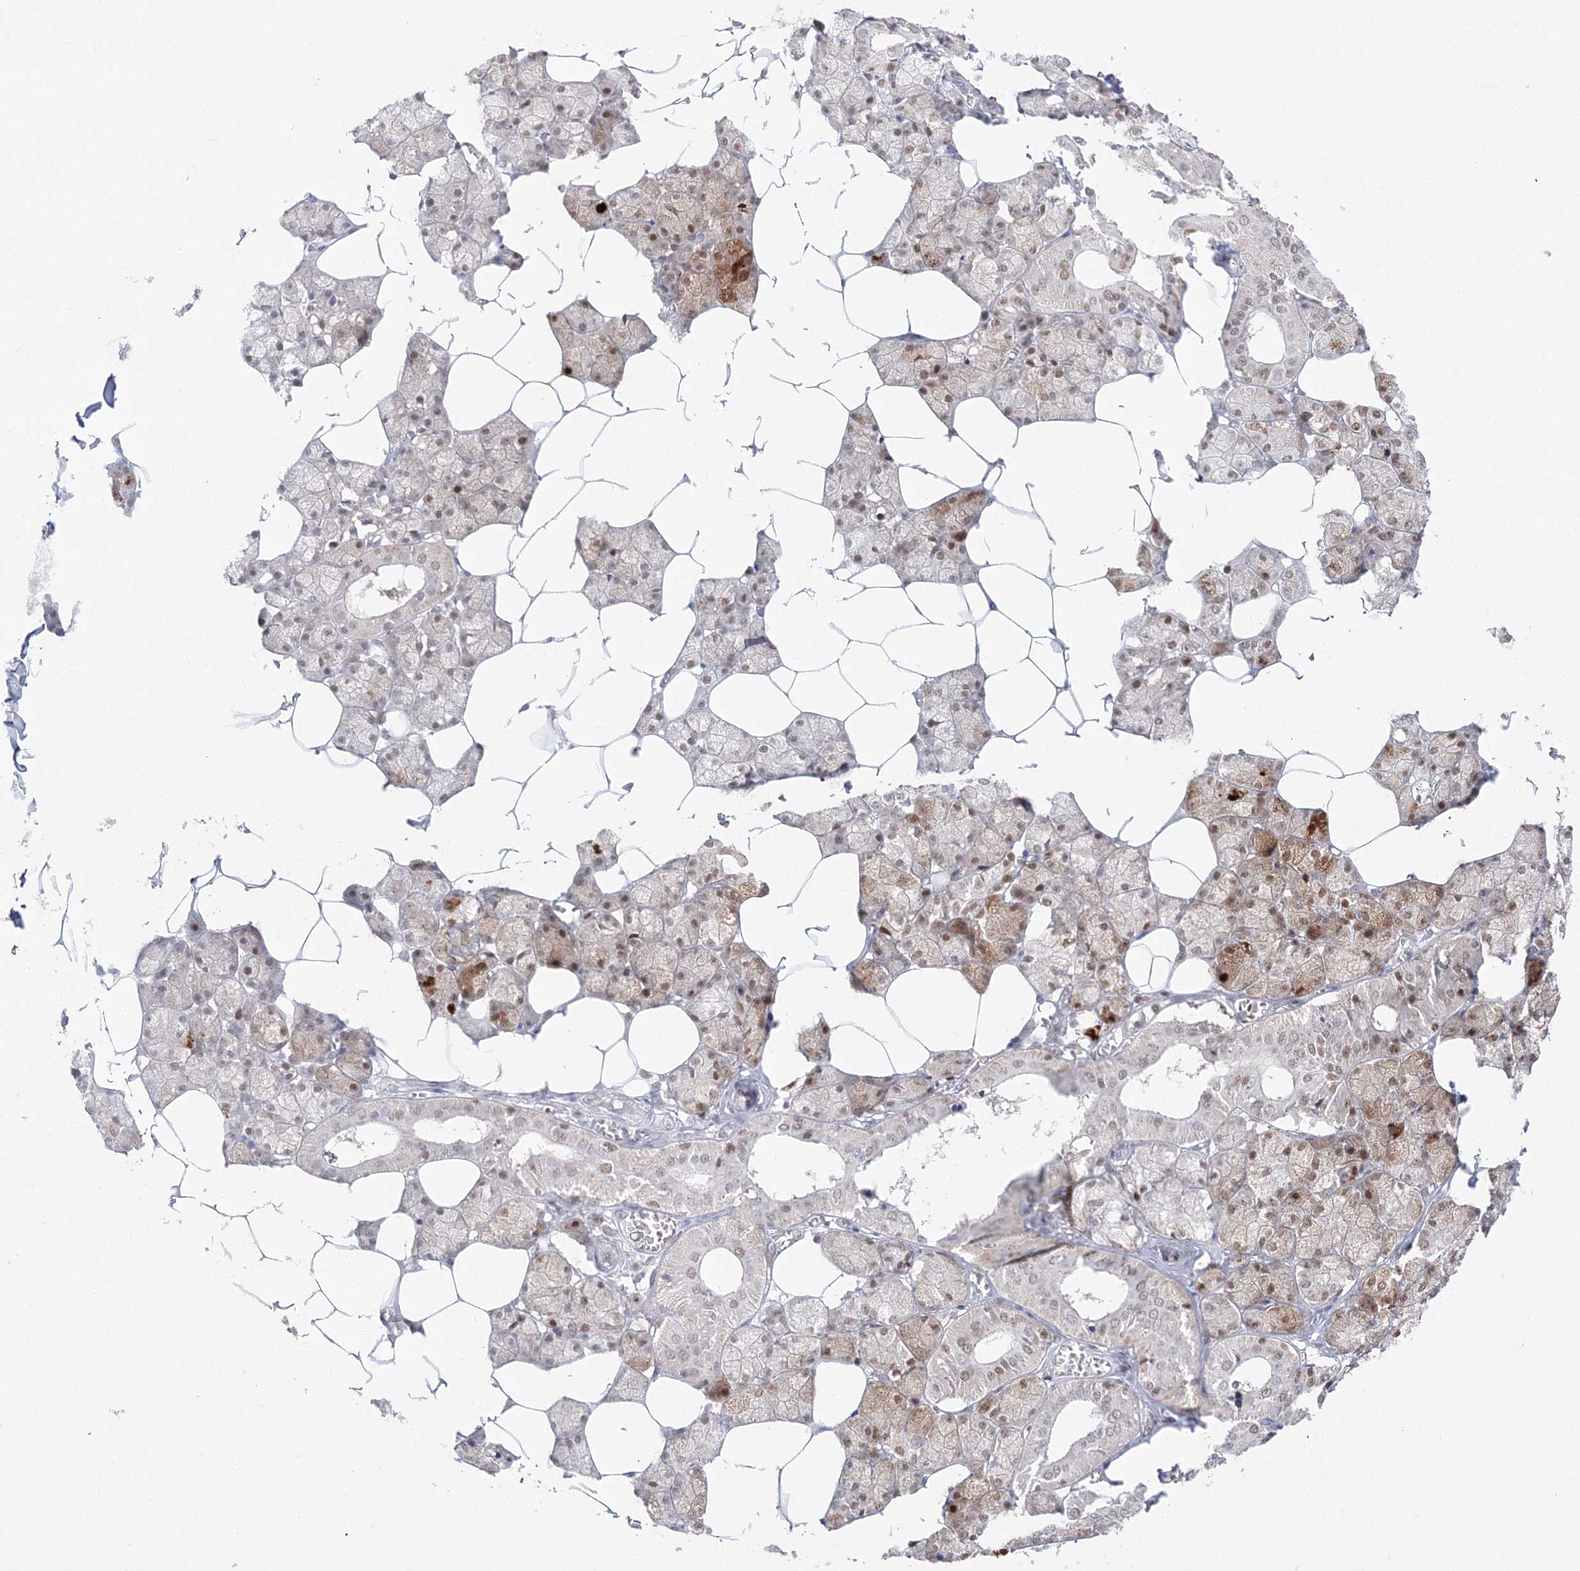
{"staining": {"intensity": "moderate", "quantity": "25%-75%", "location": "cytoplasmic/membranous,nuclear"}, "tissue": "salivary gland", "cell_type": "Glandular cells", "image_type": "normal", "snomed": [{"axis": "morphology", "description": "Normal tissue, NOS"}, {"axis": "topography", "description": "Salivary gland"}], "caption": "Human salivary gland stained for a protein (brown) reveals moderate cytoplasmic/membranous,nuclear positive positivity in approximately 25%-75% of glandular cells.", "gene": "LIG1", "patient": {"sex": "male", "age": 62}}